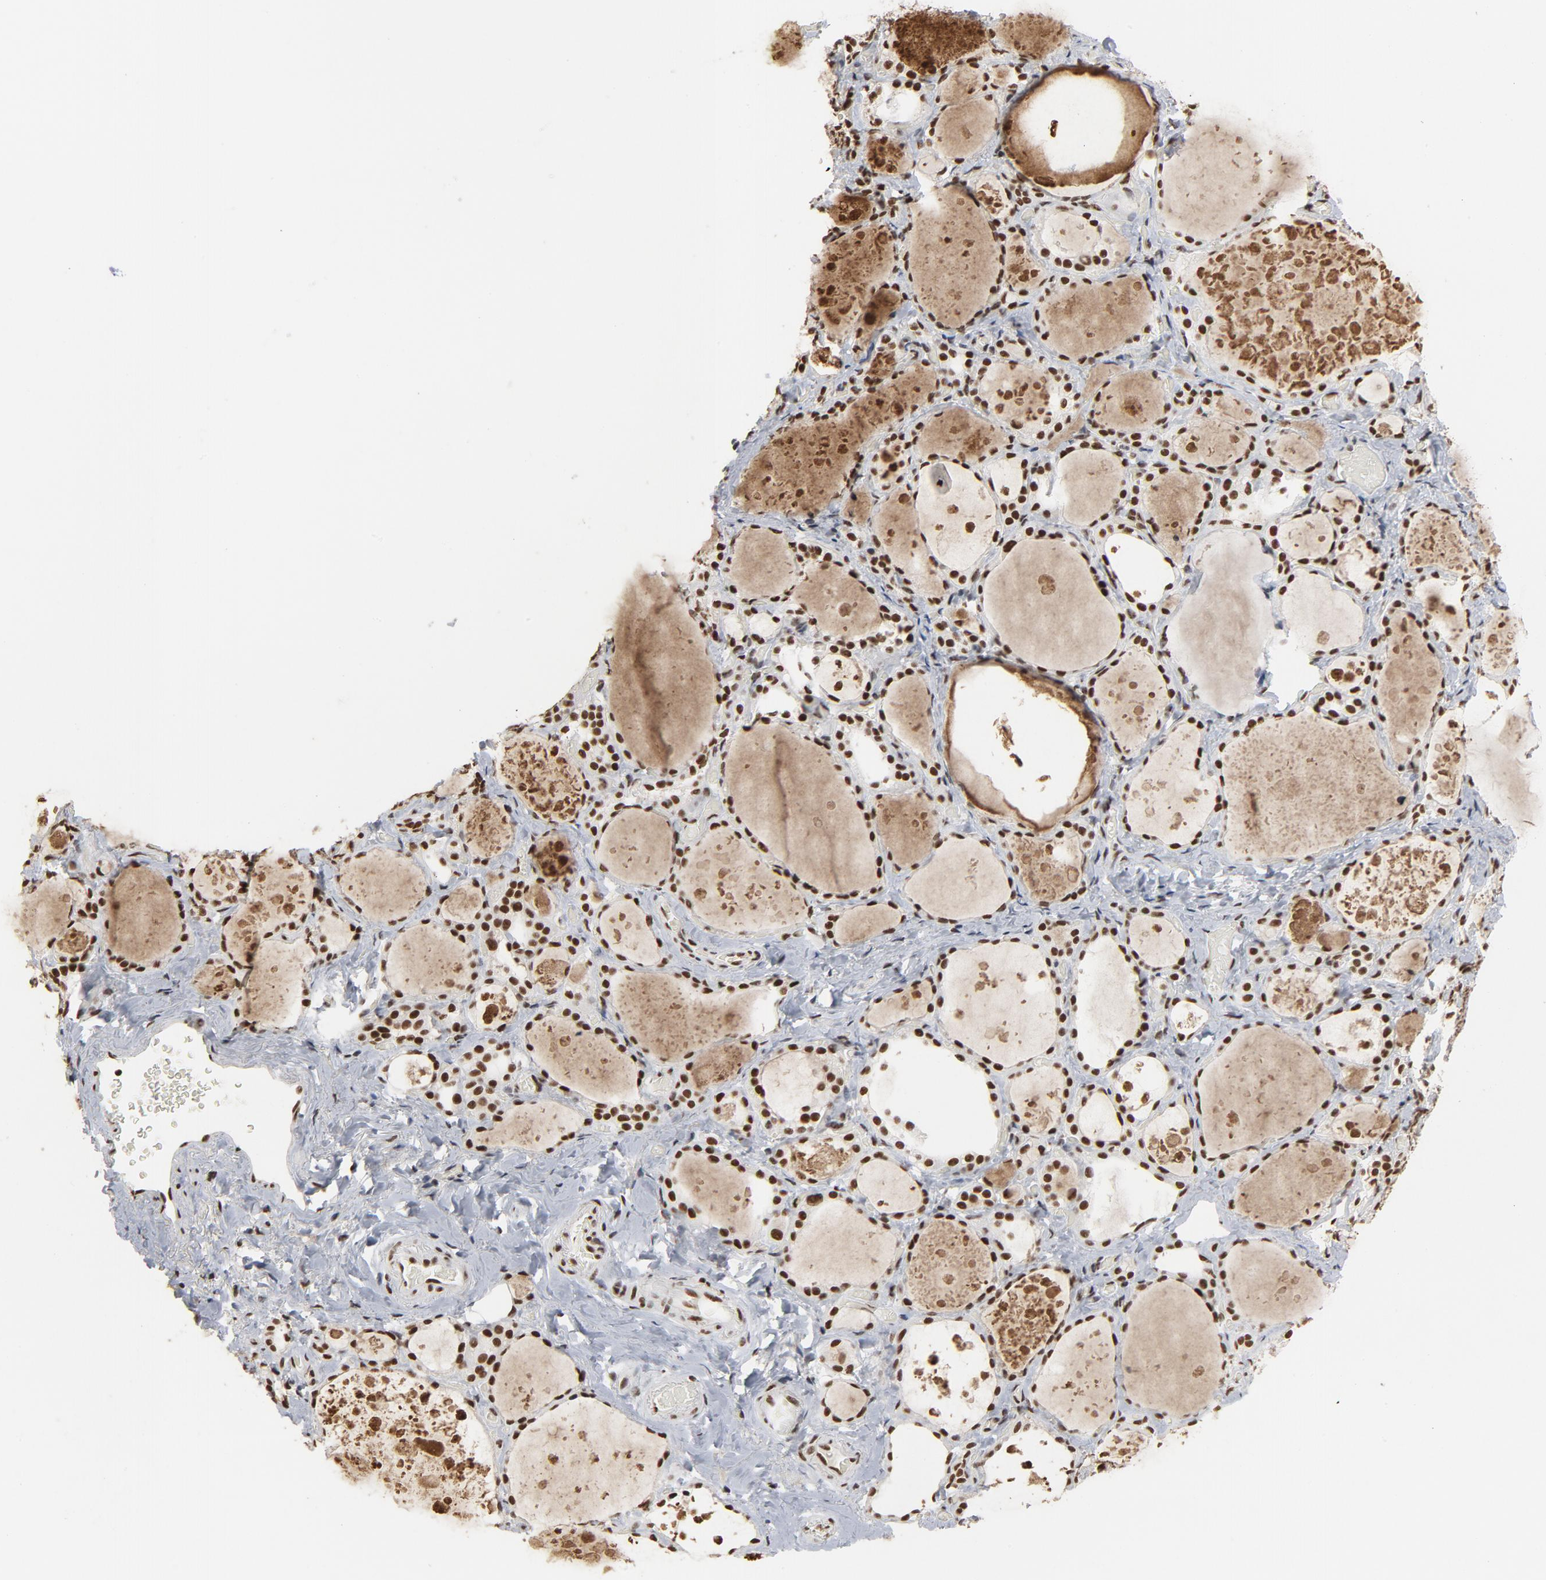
{"staining": {"intensity": "strong", "quantity": ">75%", "location": "cytoplasmic/membranous,nuclear"}, "tissue": "thyroid gland", "cell_type": "Glandular cells", "image_type": "normal", "snomed": [{"axis": "morphology", "description": "Normal tissue, NOS"}, {"axis": "topography", "description": "Thyroid gland"}], "caption": "Immunohistochemistry photomicrograph of benign thyroid gland: human thyroid gland stained using immunohistochemistry displays high levels of strong protein expression localized specifically in the cytoplasmic/membranous,nuclear of glandular cells, appearing as a cytoplasmic/membranous,nuclear brown color.", "gene": "MRE11", "patient": {"sex": "female", "age": 75}}